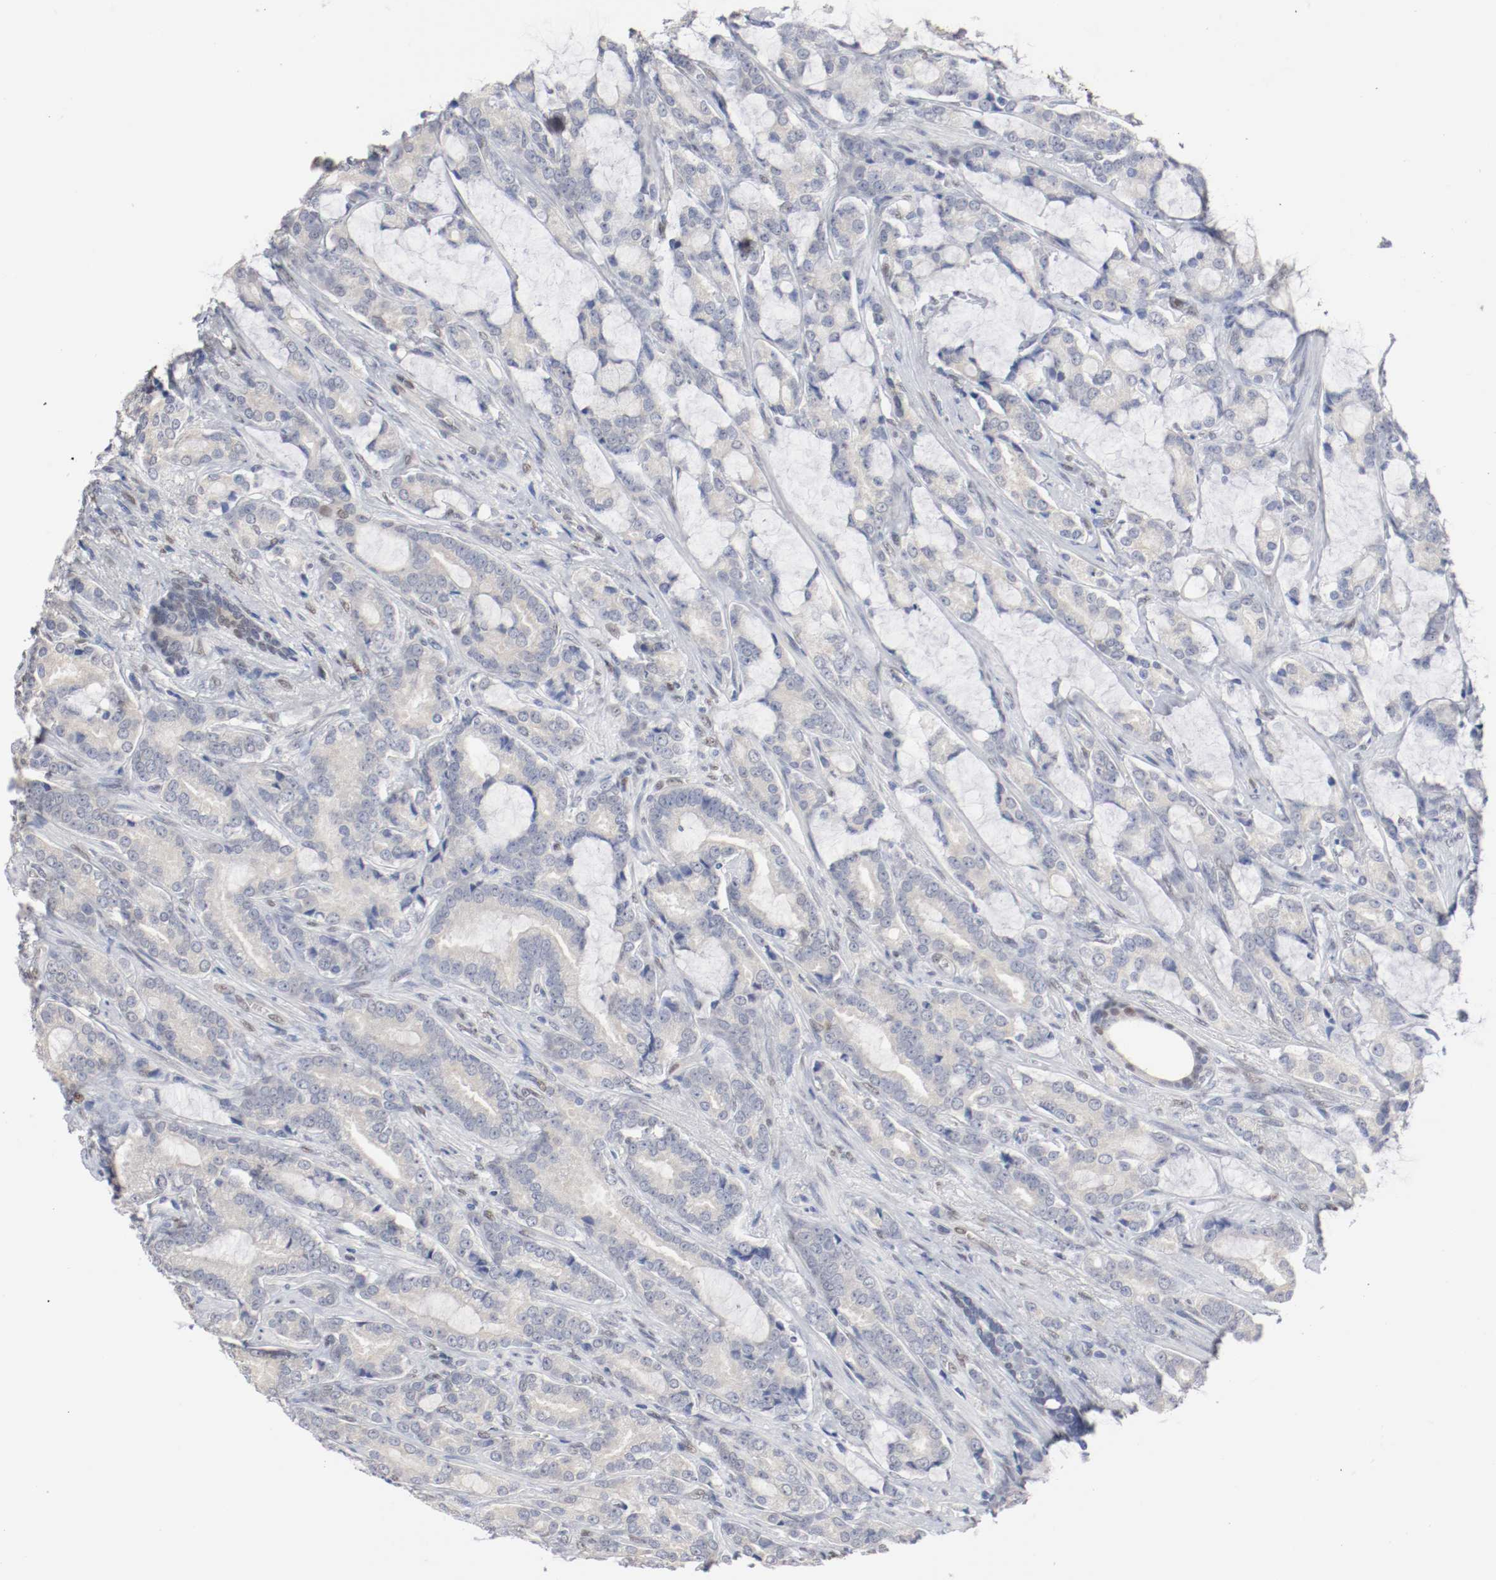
{"staining": {"intensity": "weak", "quantity": "<25%", "location": "cytoplasmic/membranous,nuclear"}, "tissue": "prostate cancer", "cell_type": "Tumor cells", "image_type": "cancer", "snomed": [{"axis": "morphology", "description": "Adenocarcinoma, Low grade"}, {"axis": "topography", "description": "Prostate"}], "caption": "Prostate cancer was stained to show a protein in brown. There is no significant expression in tumor cells.", "gene": "FOSL2", "patient": {"sex": "male", "age": 58}}